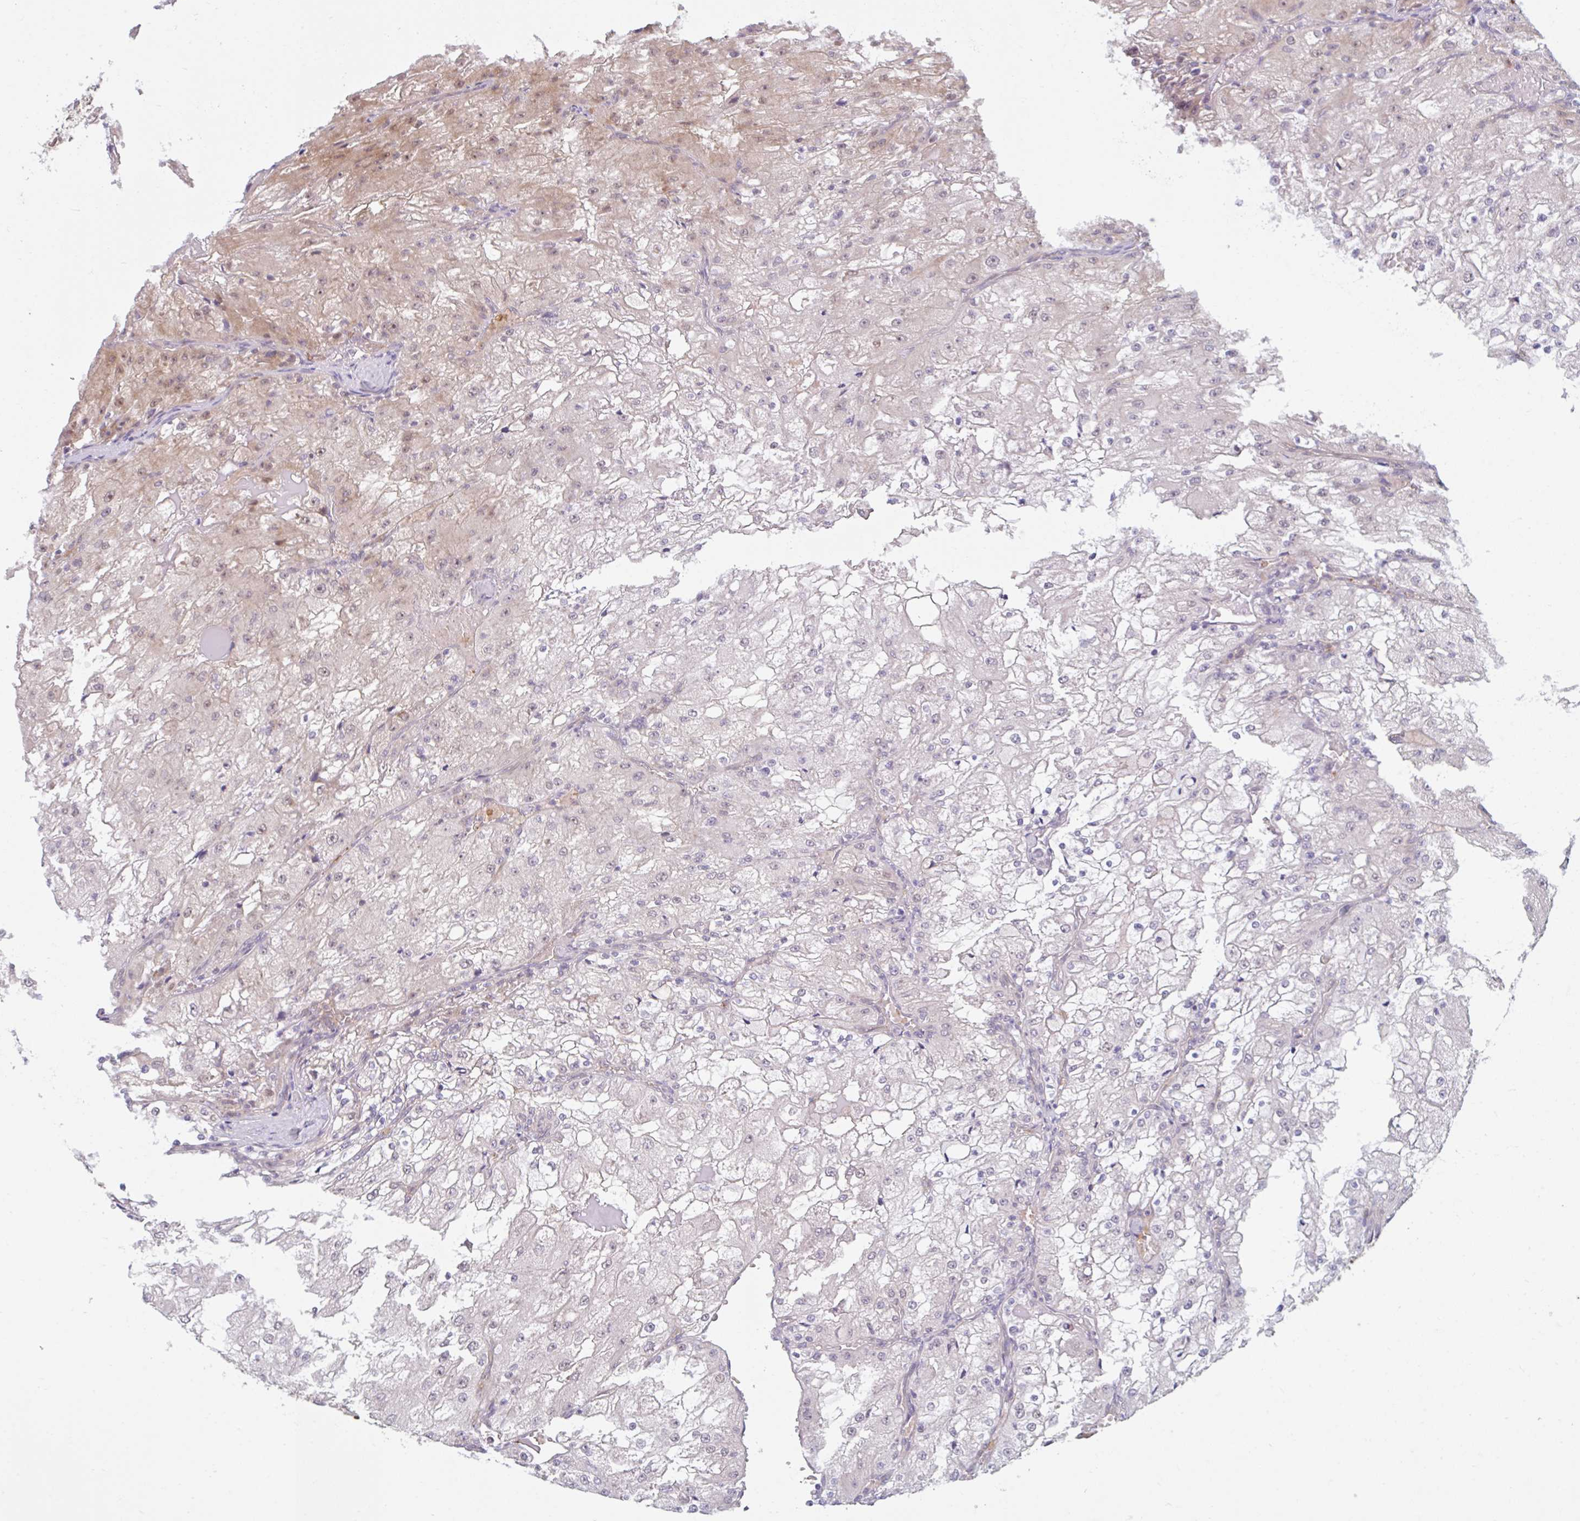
{"staining": {"intensity": "negative", "quantity": "none", "location": "none"}, "tissue": "renal cancer", "cell_type": "Tumor cells", "image_type": "cancer", "snomed": [{"axis": "morphology", "description": "Adenocarcinoma, NOS"}, {"axis": "topography", "description": "Kidney"}], "caption": "Renal adenocarcinoma stained for a protein using immunohistochemistry (IHC) demonstrates no expression tumor cells.", "gene": "HMBS", "patient": {"sex": "female", "age": 74}}